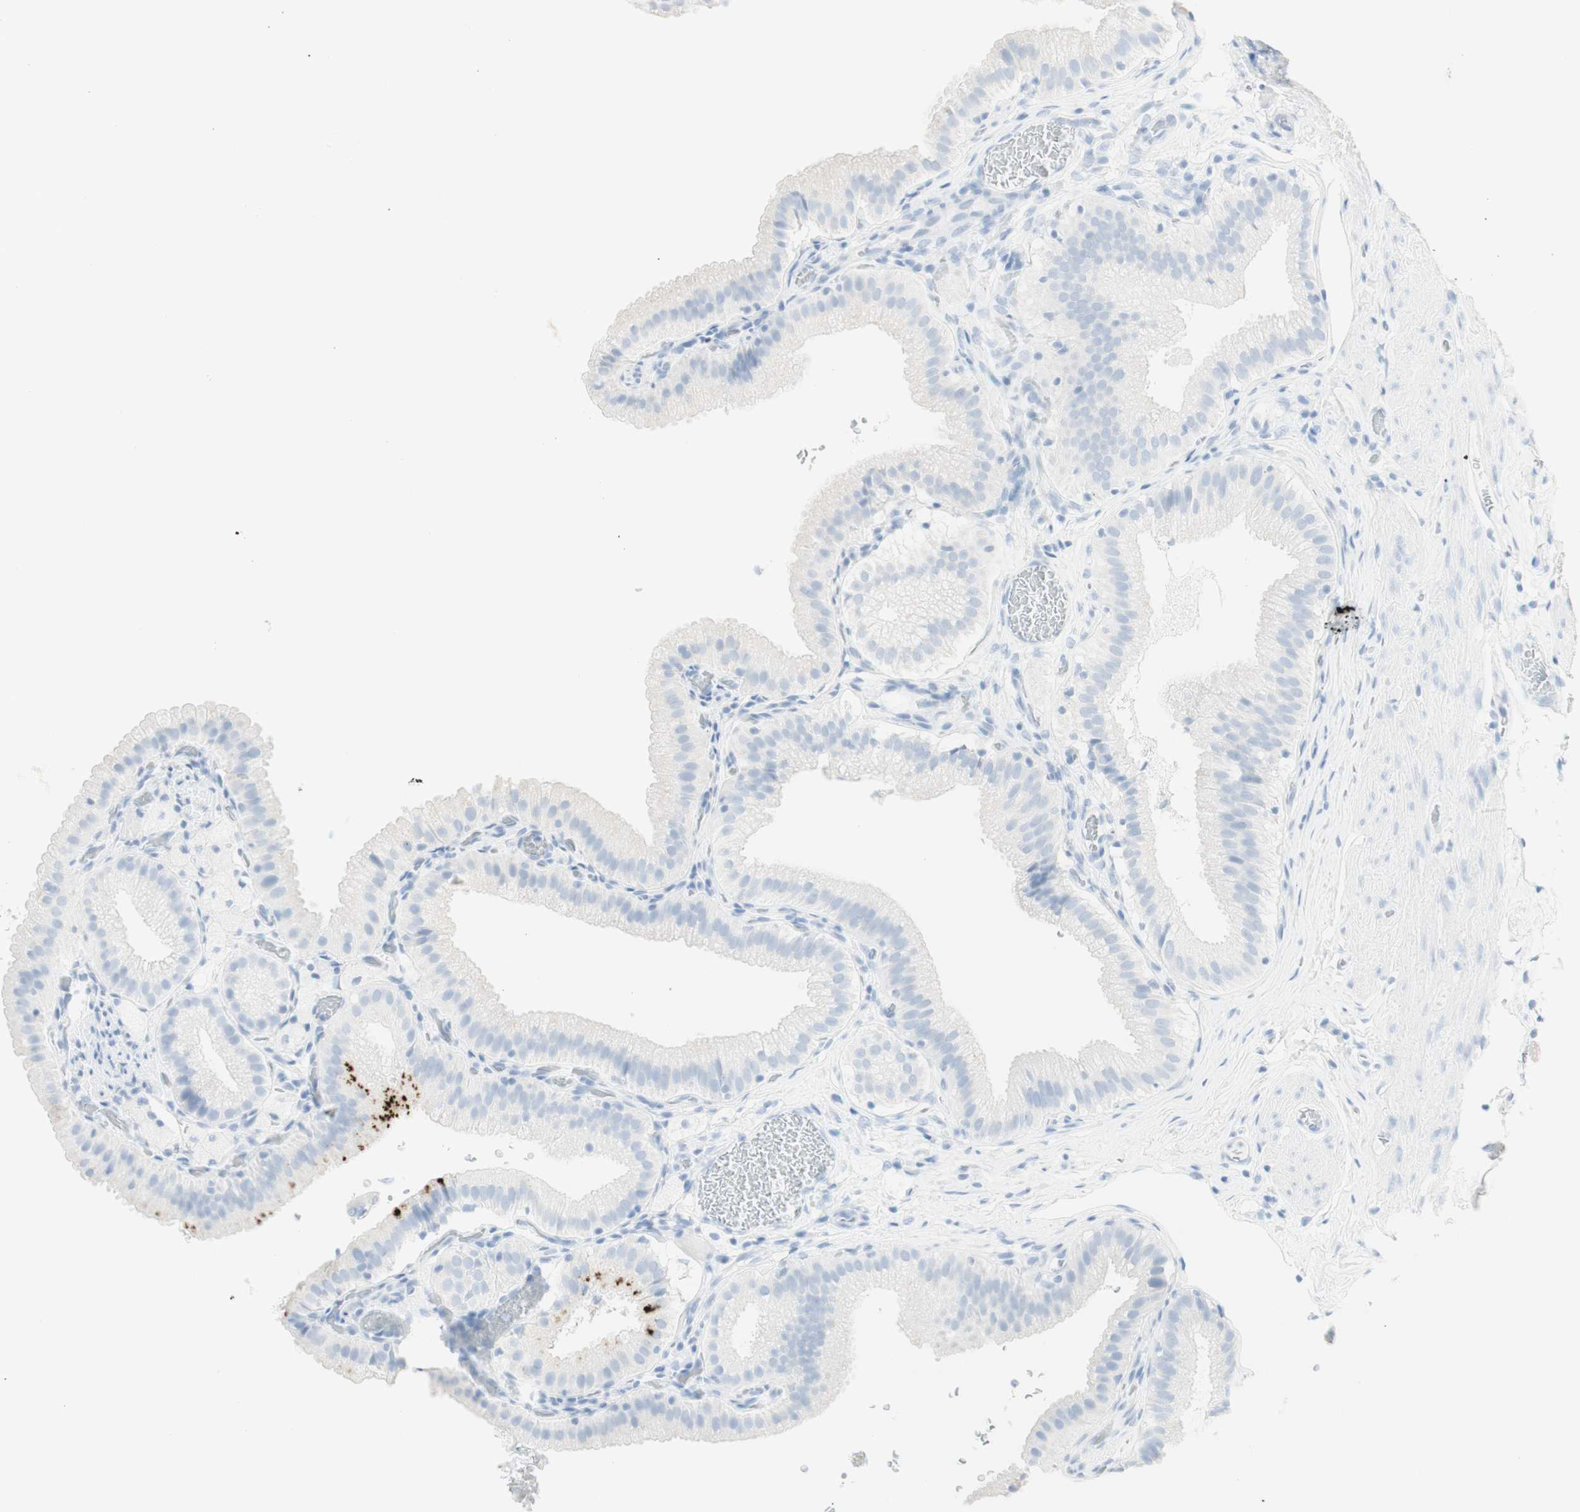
{"staining": {"intensity": "negative", "quantity": "none", "location": "none"}, "tissue": "gallbladder", "cell_type": "Glandular cells", "image_type": "normal", "snomed": [{"axis": "morphology", "description": "Normal tissue, NOS"}, {"axis": "topography", "description": "Gallbladder"}], "caption": "High power microscopy histopathology image of an IHC image of normal gallbladder, revealing no significant expression in glandular cells.", "gene": "NAPSA", "patient": {"sex": "male", "age": 54}}